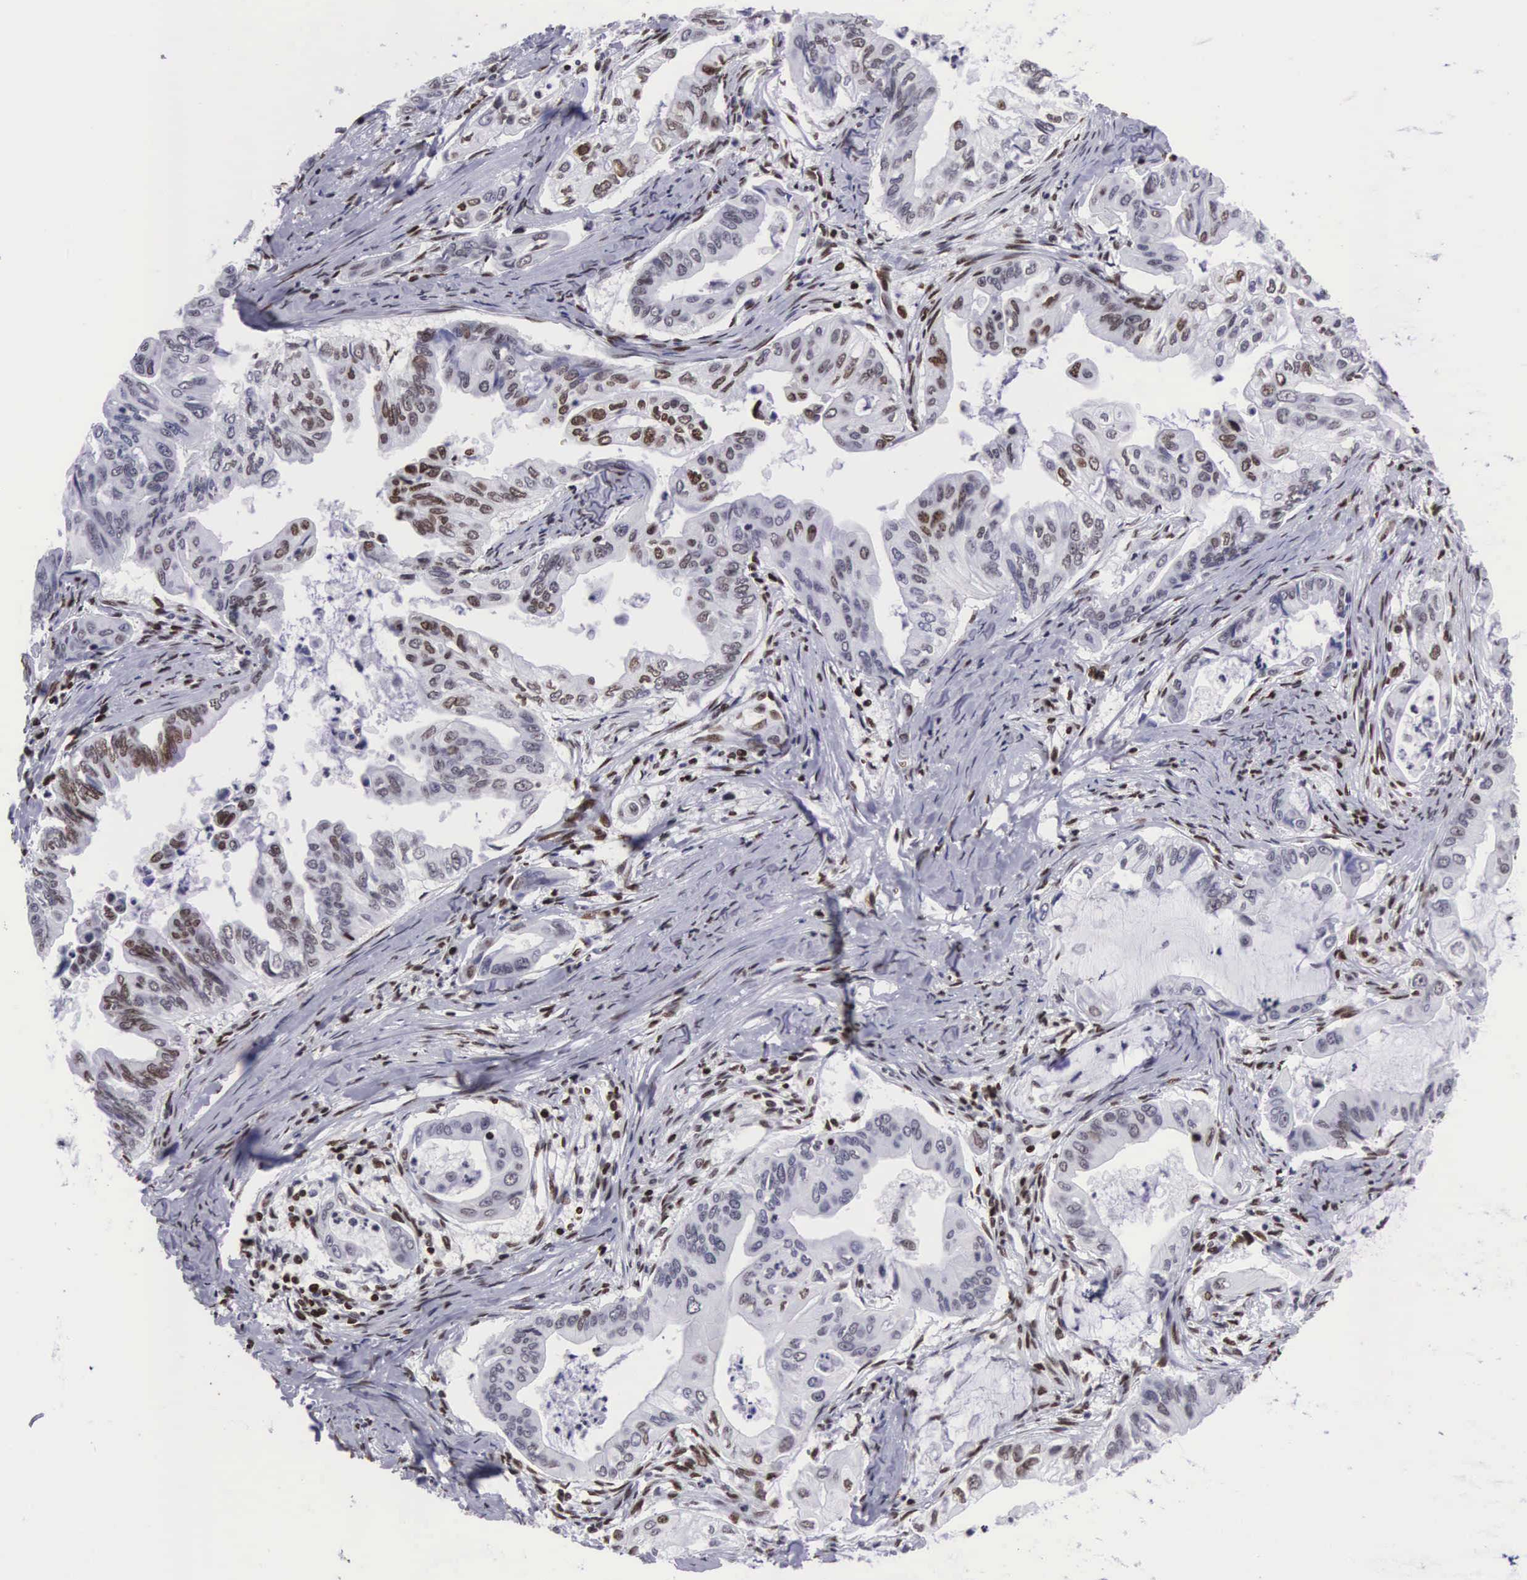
{"staining": {"intensity": "weak", "quantity": "25%-75%", "location": "nuclear"}, "tissue": "stomach cancer", "cell_type": "Tumor cells", "image_type": "cancer", "snomed": [{"axis": "morphology", "description": "Adenocarcinoma, NOS"}, {"axis": "topography", "description": "Stomach, upper"}], "caption": "Immunohistochemical staining of stomach adenocarcinoma displays low levels of weak nuclear expression in about 25%-75% of tumor cells.", "gene": "MECP2", "patient": {"sex": "male", "age": 80}}